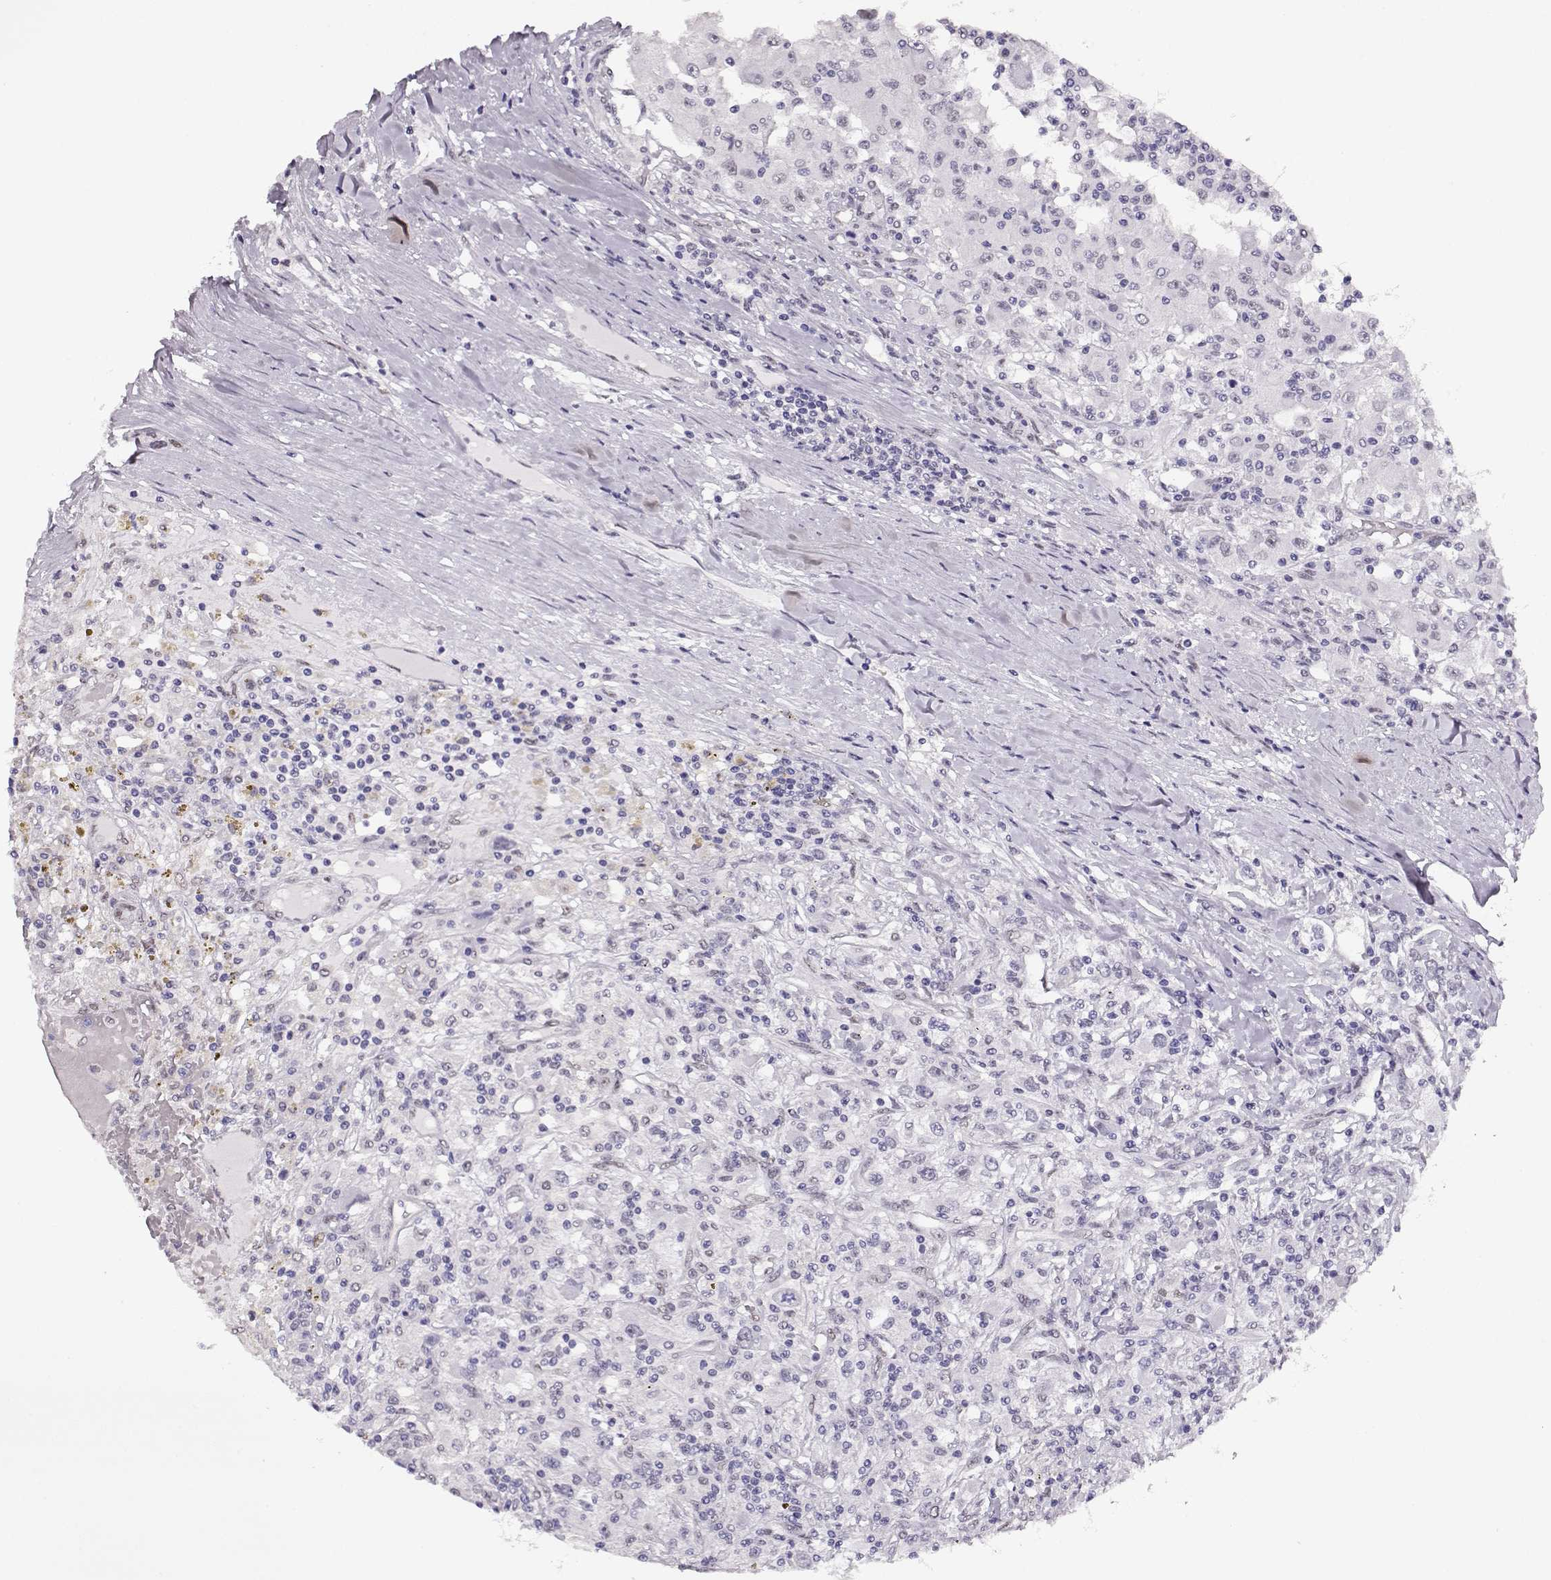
{"staining": {"intensity": "negative", "quantity": "none", "location": "none"}, "tissue": "renal cancer", "cell_type": "Tumor cells", "image_type": "cancer", "snomed": [{"axis": "morphology", "description": "Adenocarcinoma, NOS"}, {"axis": "topography", "description": "Kidney"}], "caption": "A micrograph of adenocarcinoma (renal) stained for a protein displays no brown staining in tumor cells.", "gene": "POLI", "patient": {"sex": "female", "age": 67}}